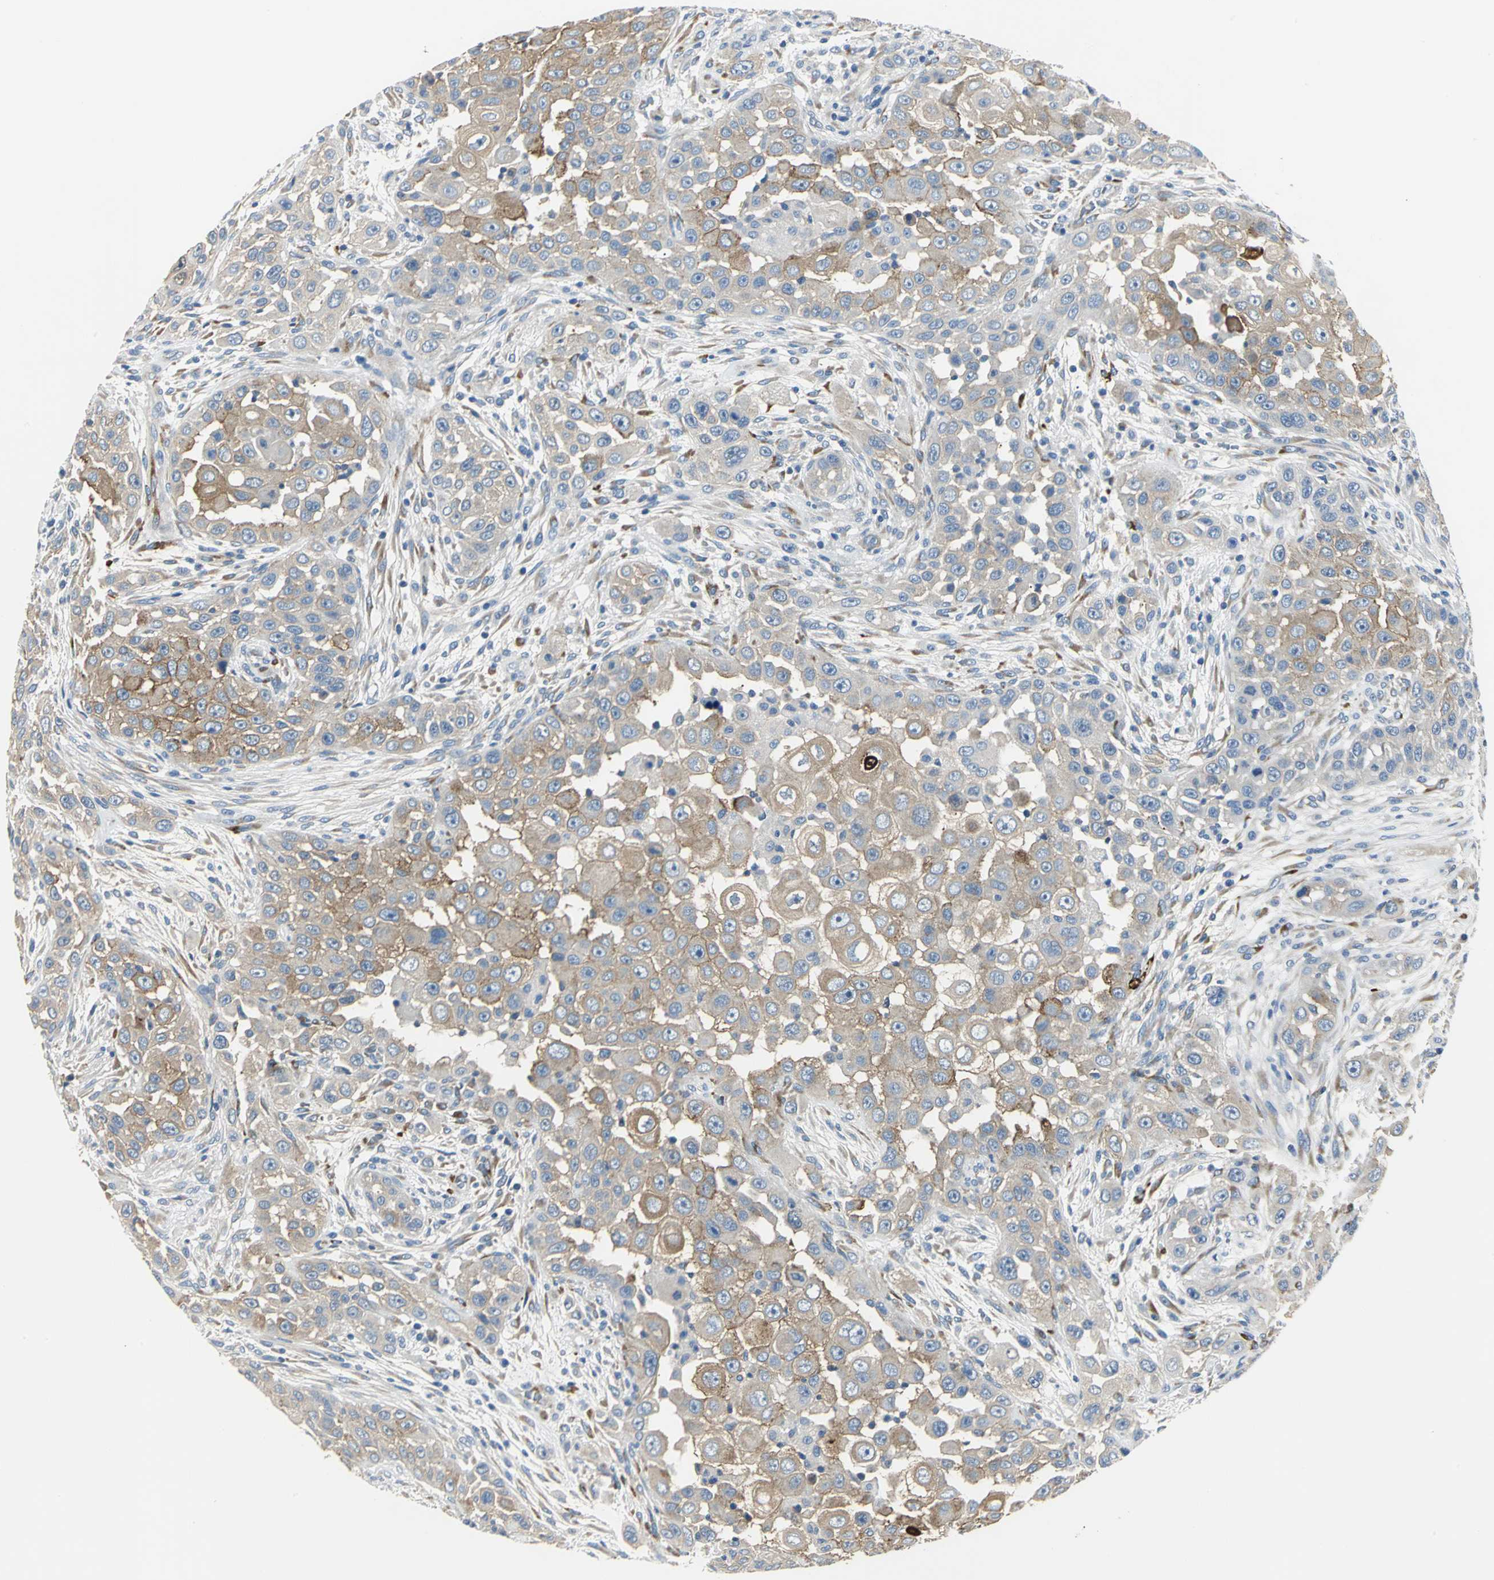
{"staining": {"intensity": "moderate", "quantity": "<25%", "location": "cytoplasmic/membranous"}, "tissue": "head and neck cancer", "cell_type": "Tumor cells", "image_type": "cancer", "snomed": [{"axis": "morphology", "description": "Carcinoma, NOS"}, {"axis": "topography", "description": "Head-Neck"}], "caption": "Immunohistochemical staining of head and neck cancer exhibits low levels of moderate cytoplasmic/membranous protein expression in about <25% of tumor cells. The protein is shown in brown color, while the nuclei are stained blue.", "gene": "B3GNT2", "patient": {"sex": "male", "age": 87}}